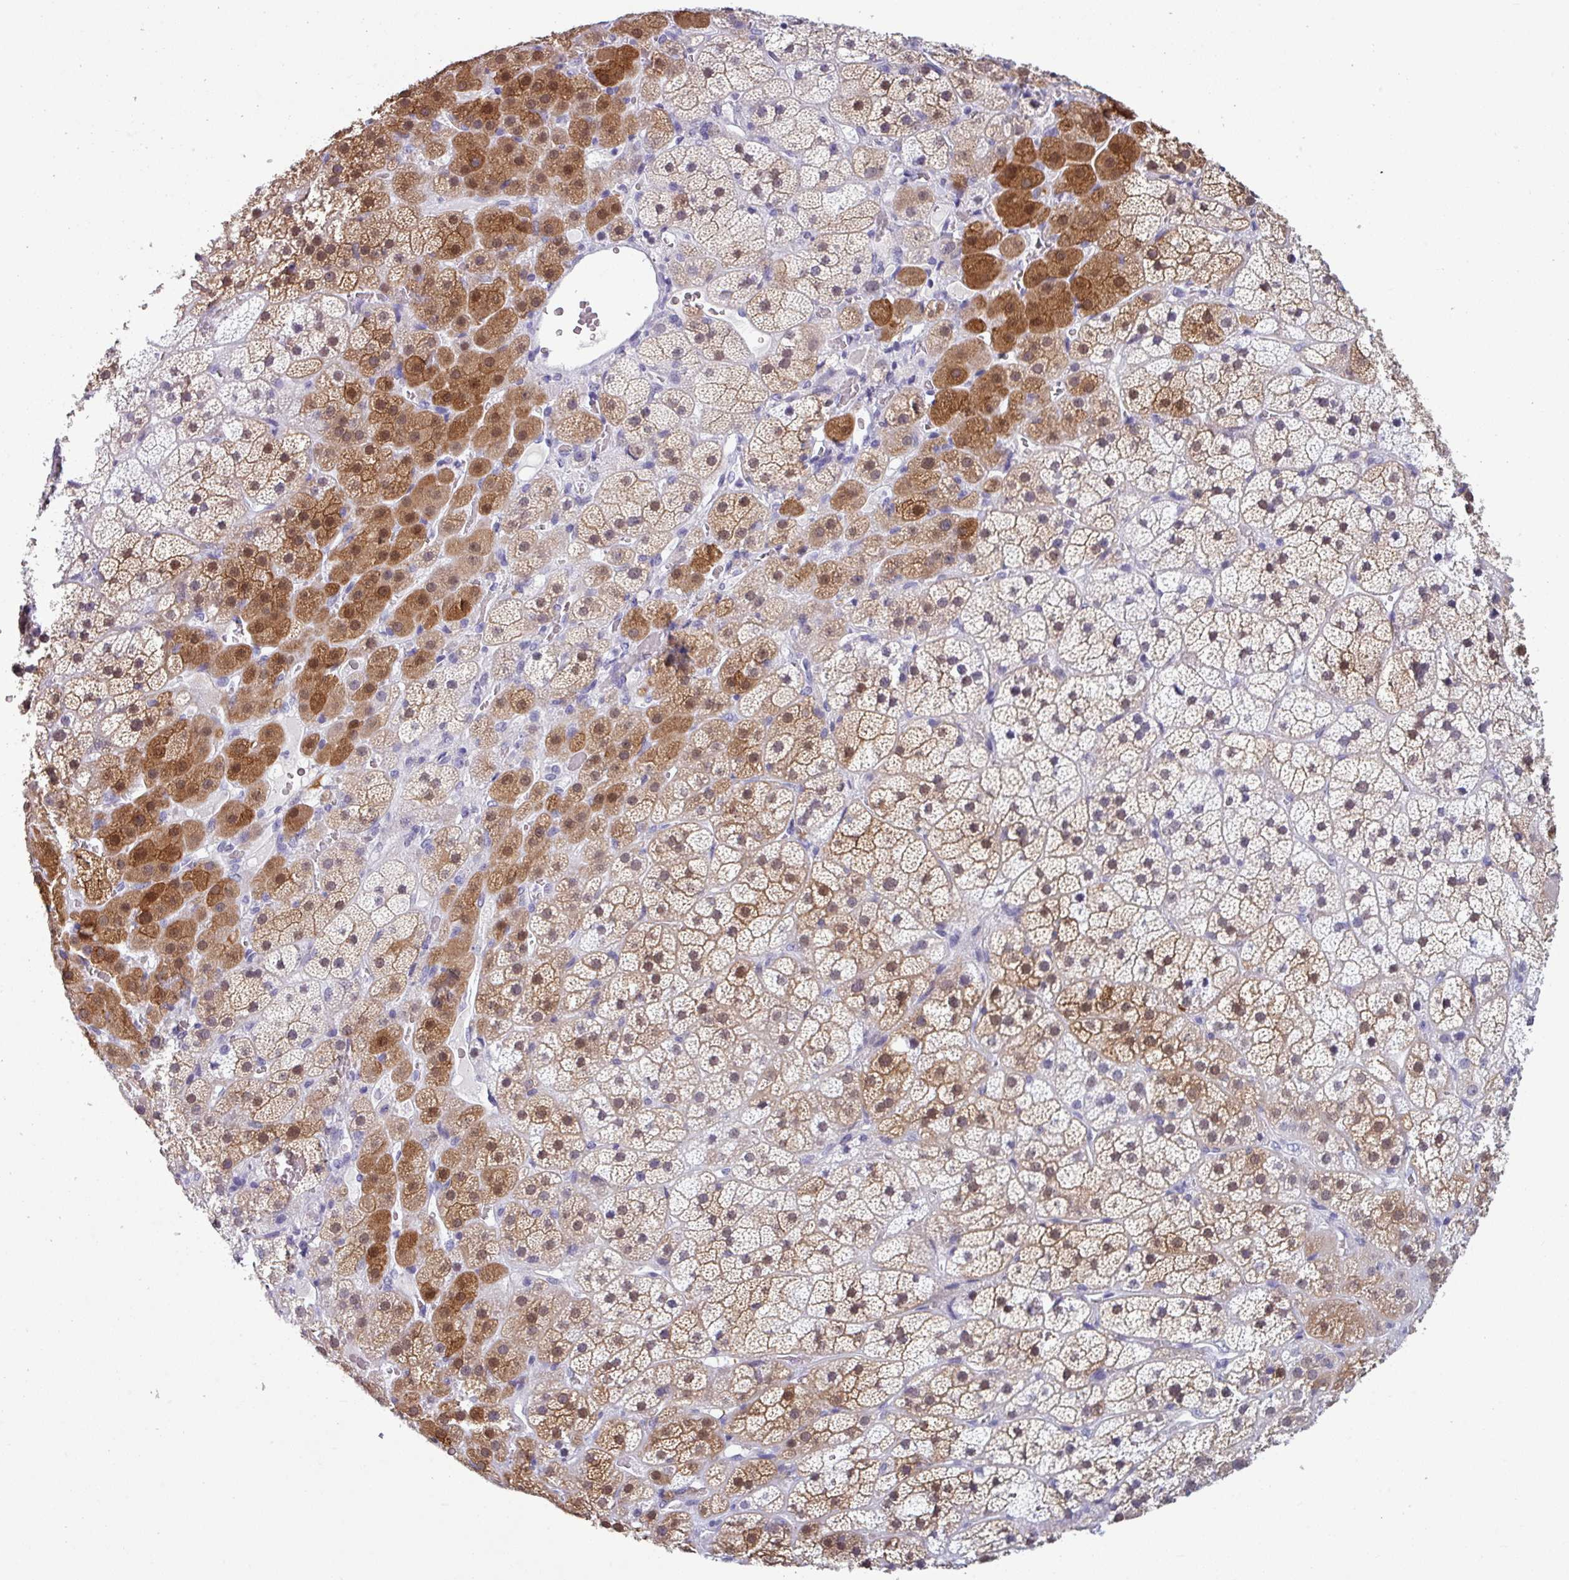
{"staining": {"intensity": "strong", "quantity": "25%-75%", "location": "cytoplasmic/membranous,nuclear"}, "tissue": "adrenal gland", "cell_type": "Glandular cells", "image_type": "normal", "snomed": [{"axis": "morphology", "description": "Normal tissue, NOS"}, {"axis": "topography", "description": "Adrenal gland"}], "caption": "Immunohistochemistry (IHC) of normal human adrenal gland shows high levels of strong cytoplasmic/membranous,nuclear positivity in approximately 25%-75% of glandular cells.", "gene": "SRGAP1", "patient": {"sex": "male", "age": 57}}